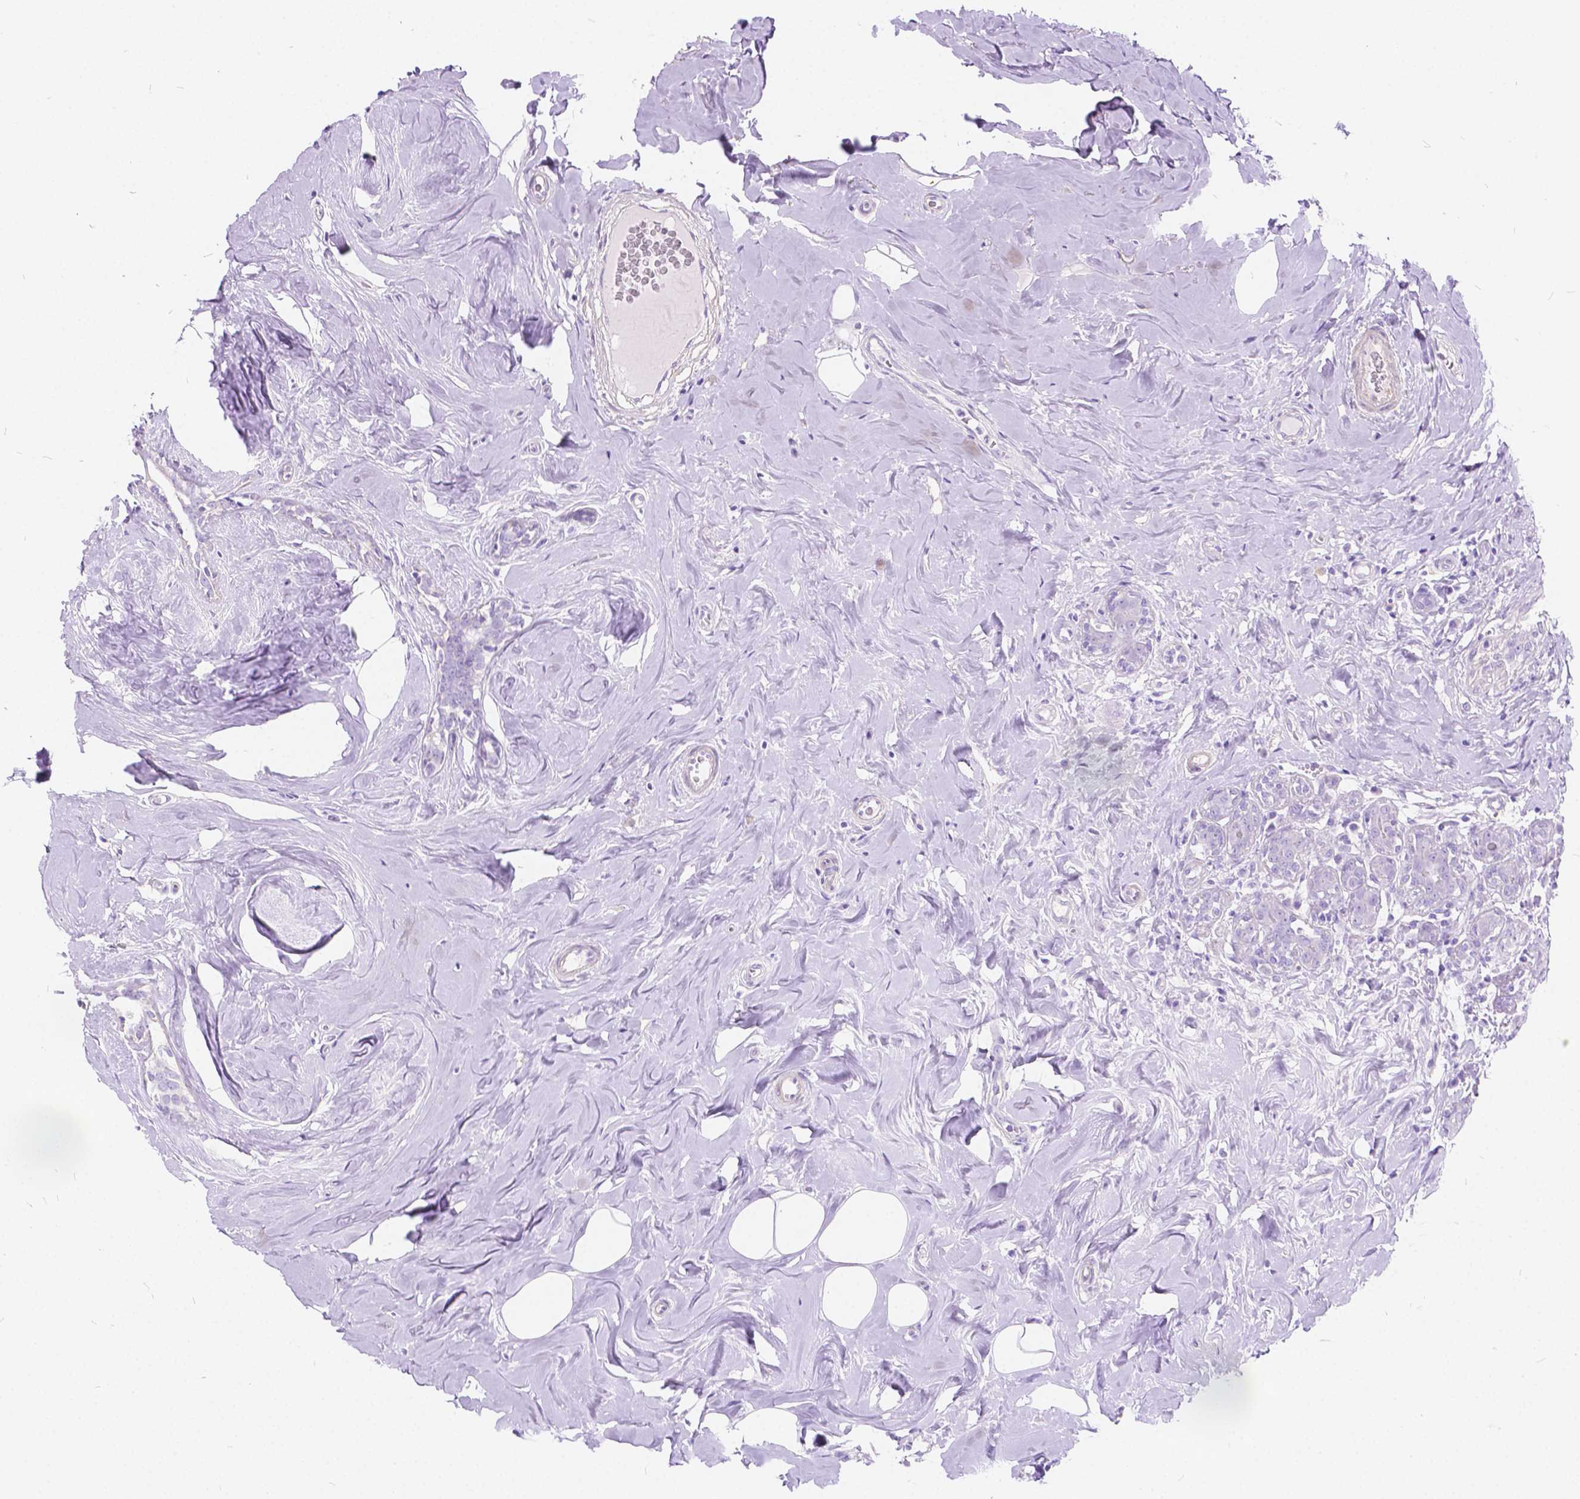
{"staining": {"intensity": "negative", "quantity": "none", "location": "none"}, "tissue": "breast cancer", "cell_type": "Tumor cells", "image_type": "cancer", "snomed": [{"axis": "morphology", "description": "Normal tissue, NOS"}, {"axis": "morphology", "description": "Duct carcinoma"}, {"axis": "topography", "description": "Breast"}], "caption": "Breast cancer (intraductal carcinoma) stained for a protein using immunohistochemistry (IHC) exhibits no expression tumor cells.", "gene": "CHRM1", "patient": {"sex": "female", "age": 43}}